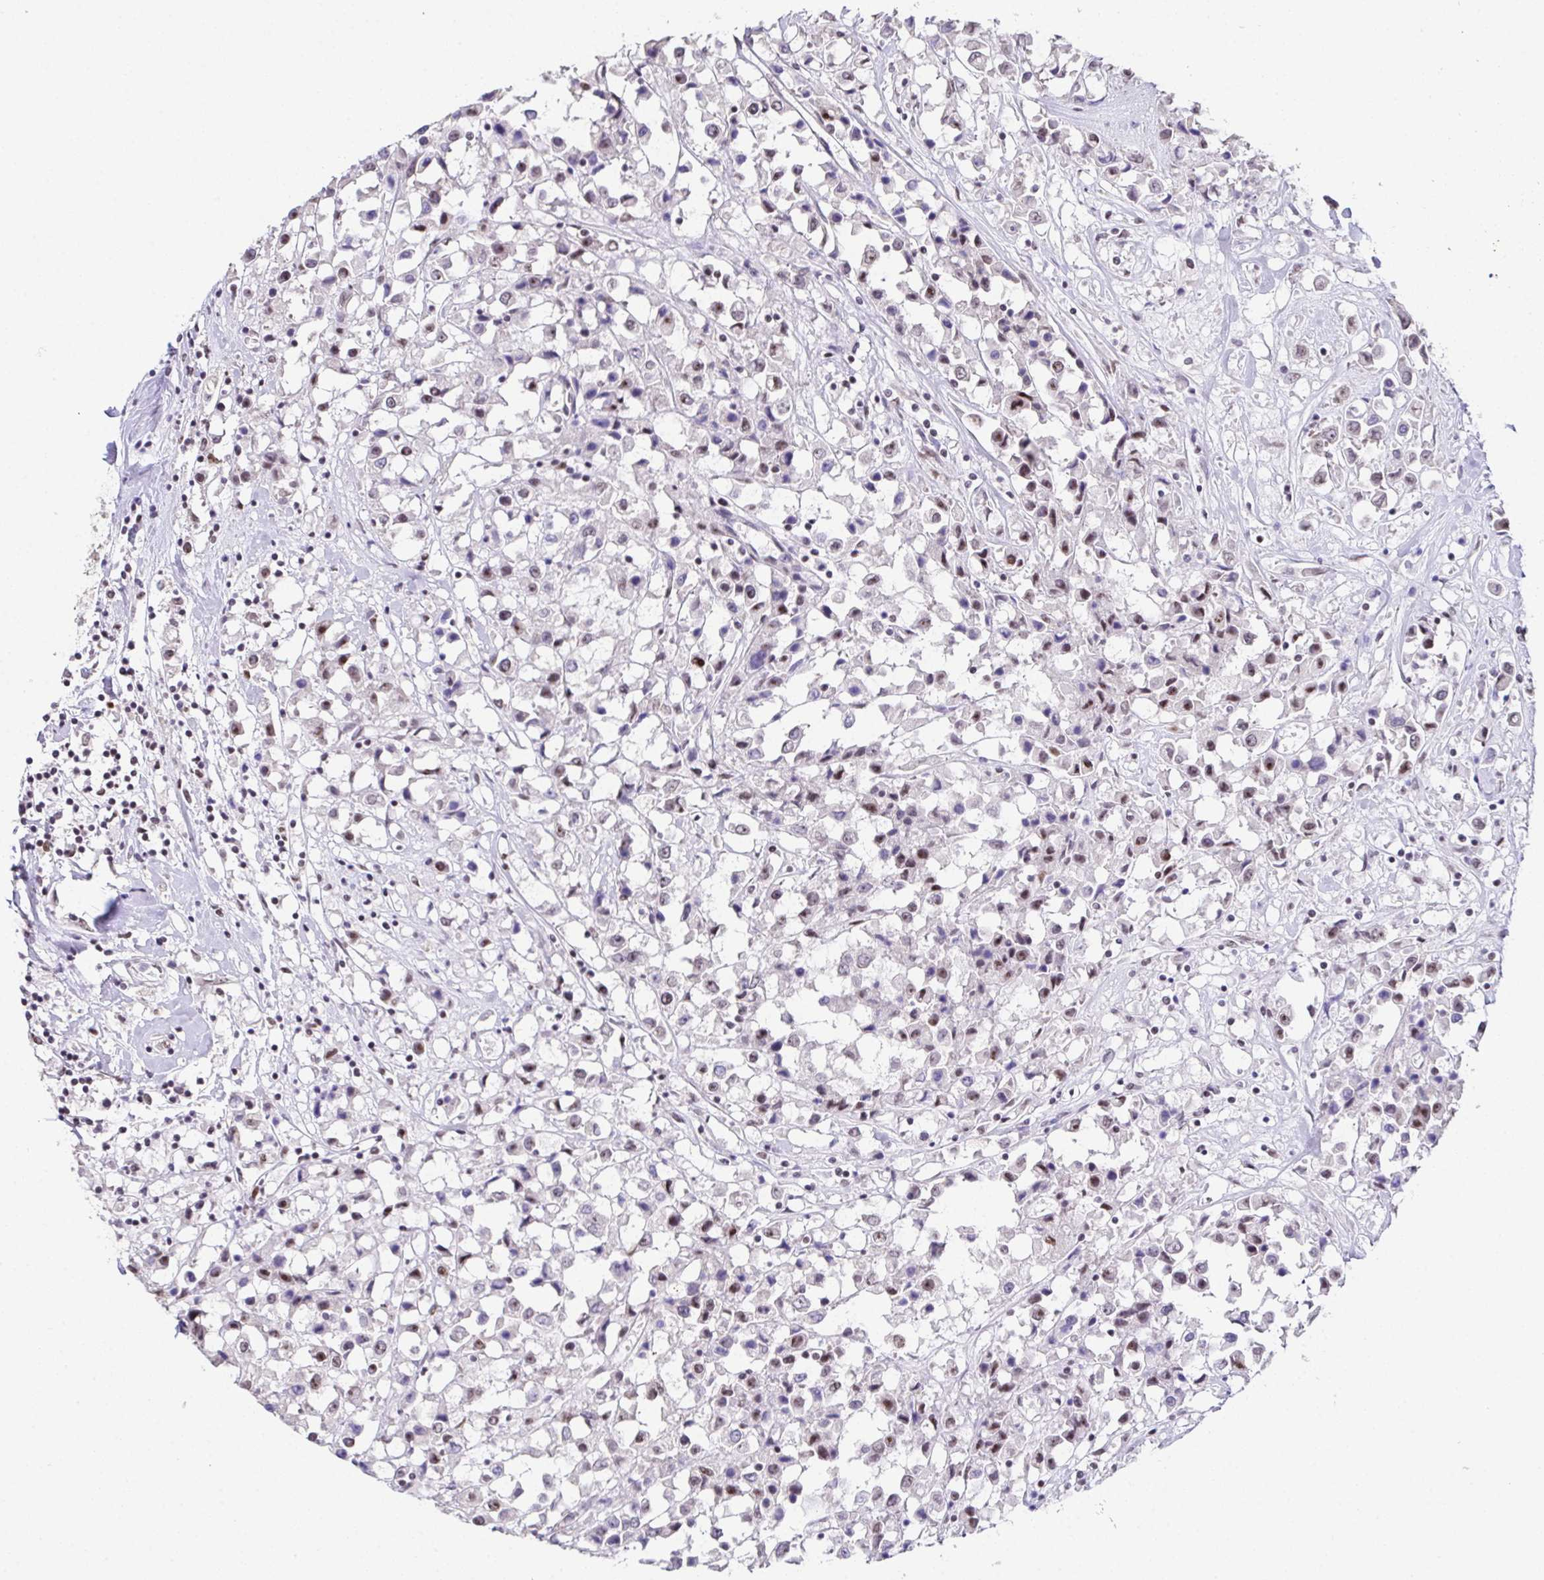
{"staining": {"intensity": "weak", "quantity": "25%-75%", "location": "nuclear"}, "tissue": "breast cancer", "cell_type": "Tumor cells", "image_type": "cancer", "snomed": [{"axis": "morphology", "description": "Duct carcinoma"}, {"axis": "topography", "description": "Breast"}], "caption": "Breast infiltrating ductal carcinoma stained with a protein marker exhibits weak staining in tumor cells.", "gene": "ZNF800", "patient": {"sex": "female", "age": 61}}